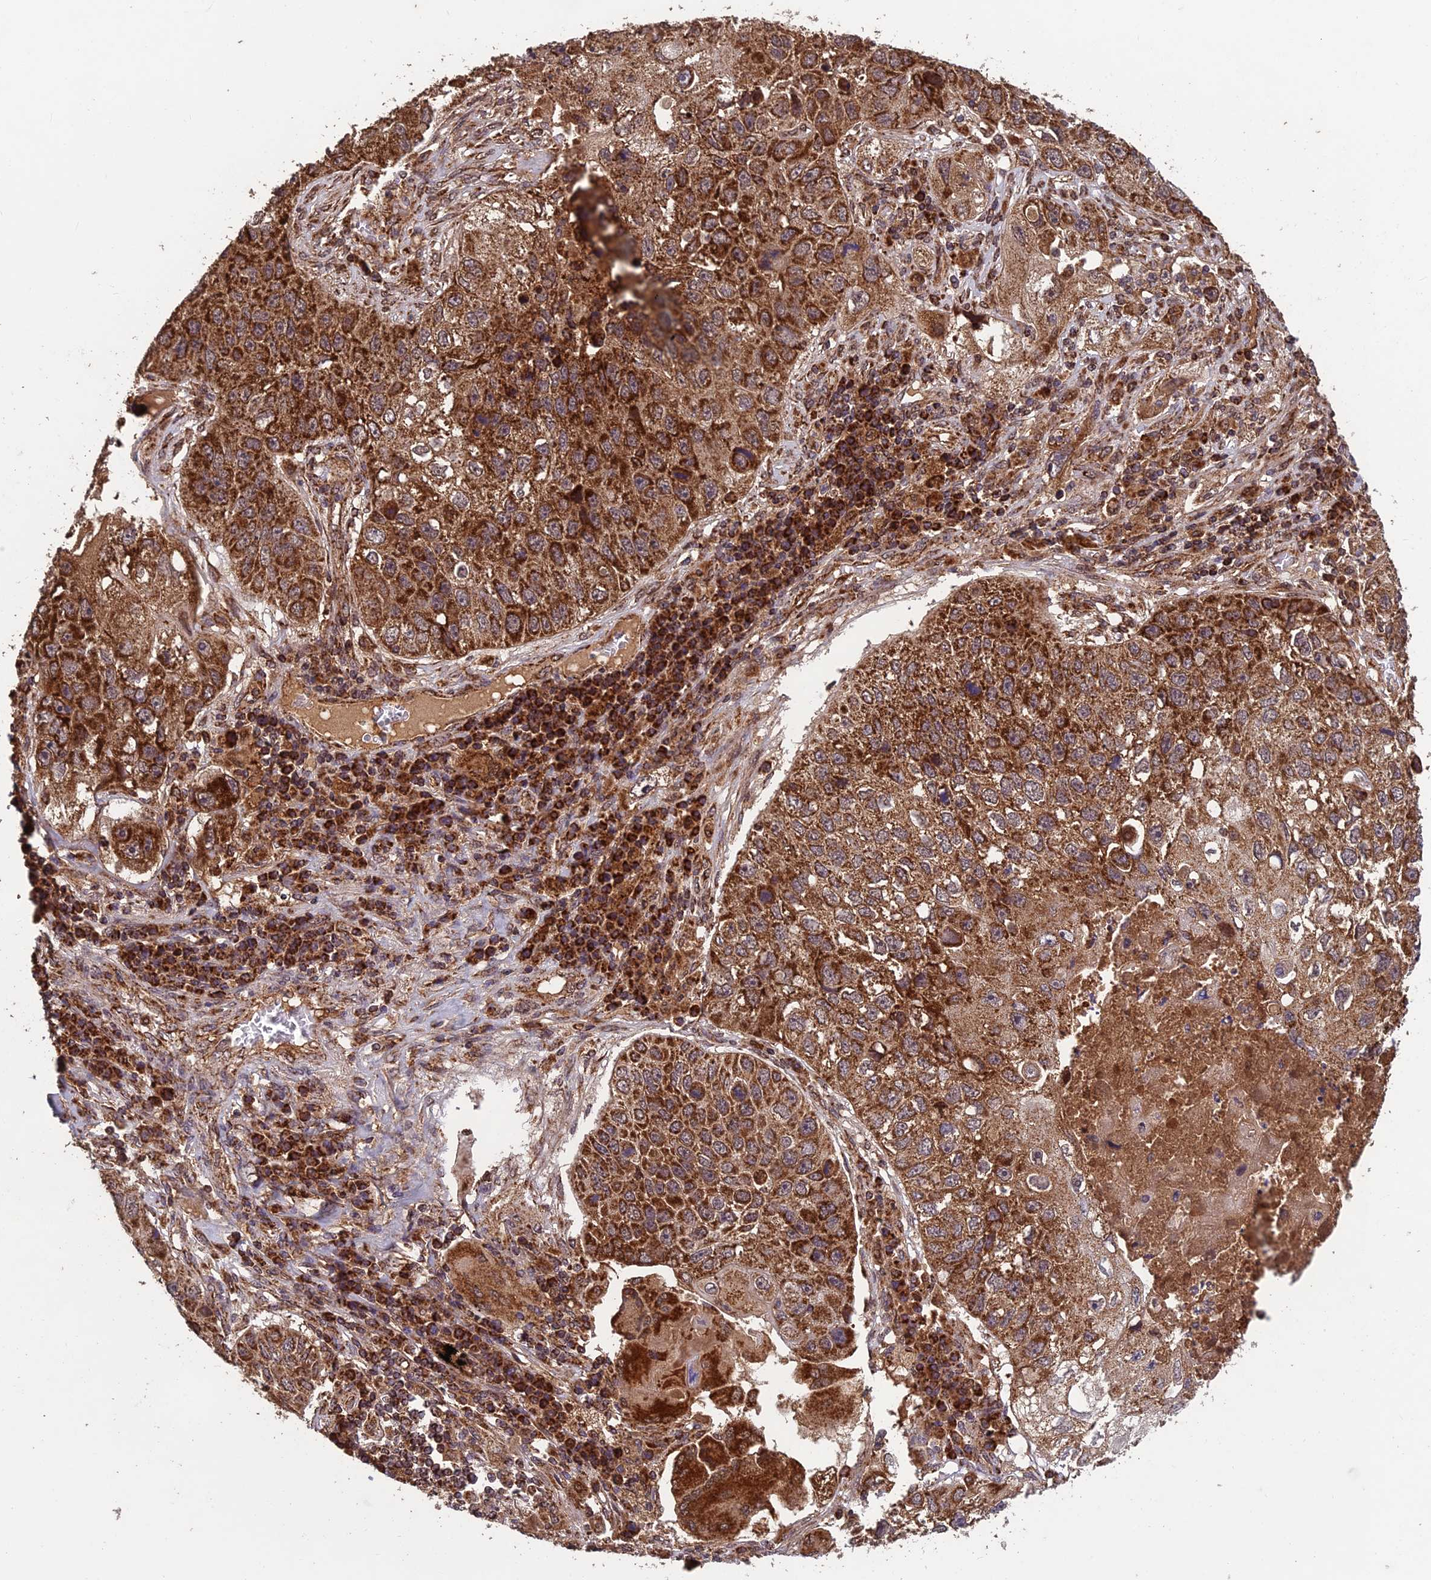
{"staining": {"intensity": "strong", "quantity": ">75%", "location": "cytoplasmic/membranous"}, "tissue": "lung cancer", "cell_type": "Tumor cells", "image_type": "cancer", "snomed": [{"axis": "morphology", "description": "Squamous cell carcinoma, NOS"}, {"axis": "topography", "description": "Lung"}], "caption": "Strong cytoplasmic/membranous expression is appreciated in about >75% of tumor cells in lung cancer. (DAB (3,3'-diaminobenzidine) = brown stain, brightfield microscopy at high magnification).", "gene": "CCDC15", "patient": {"sex": "male", "age": 61}}